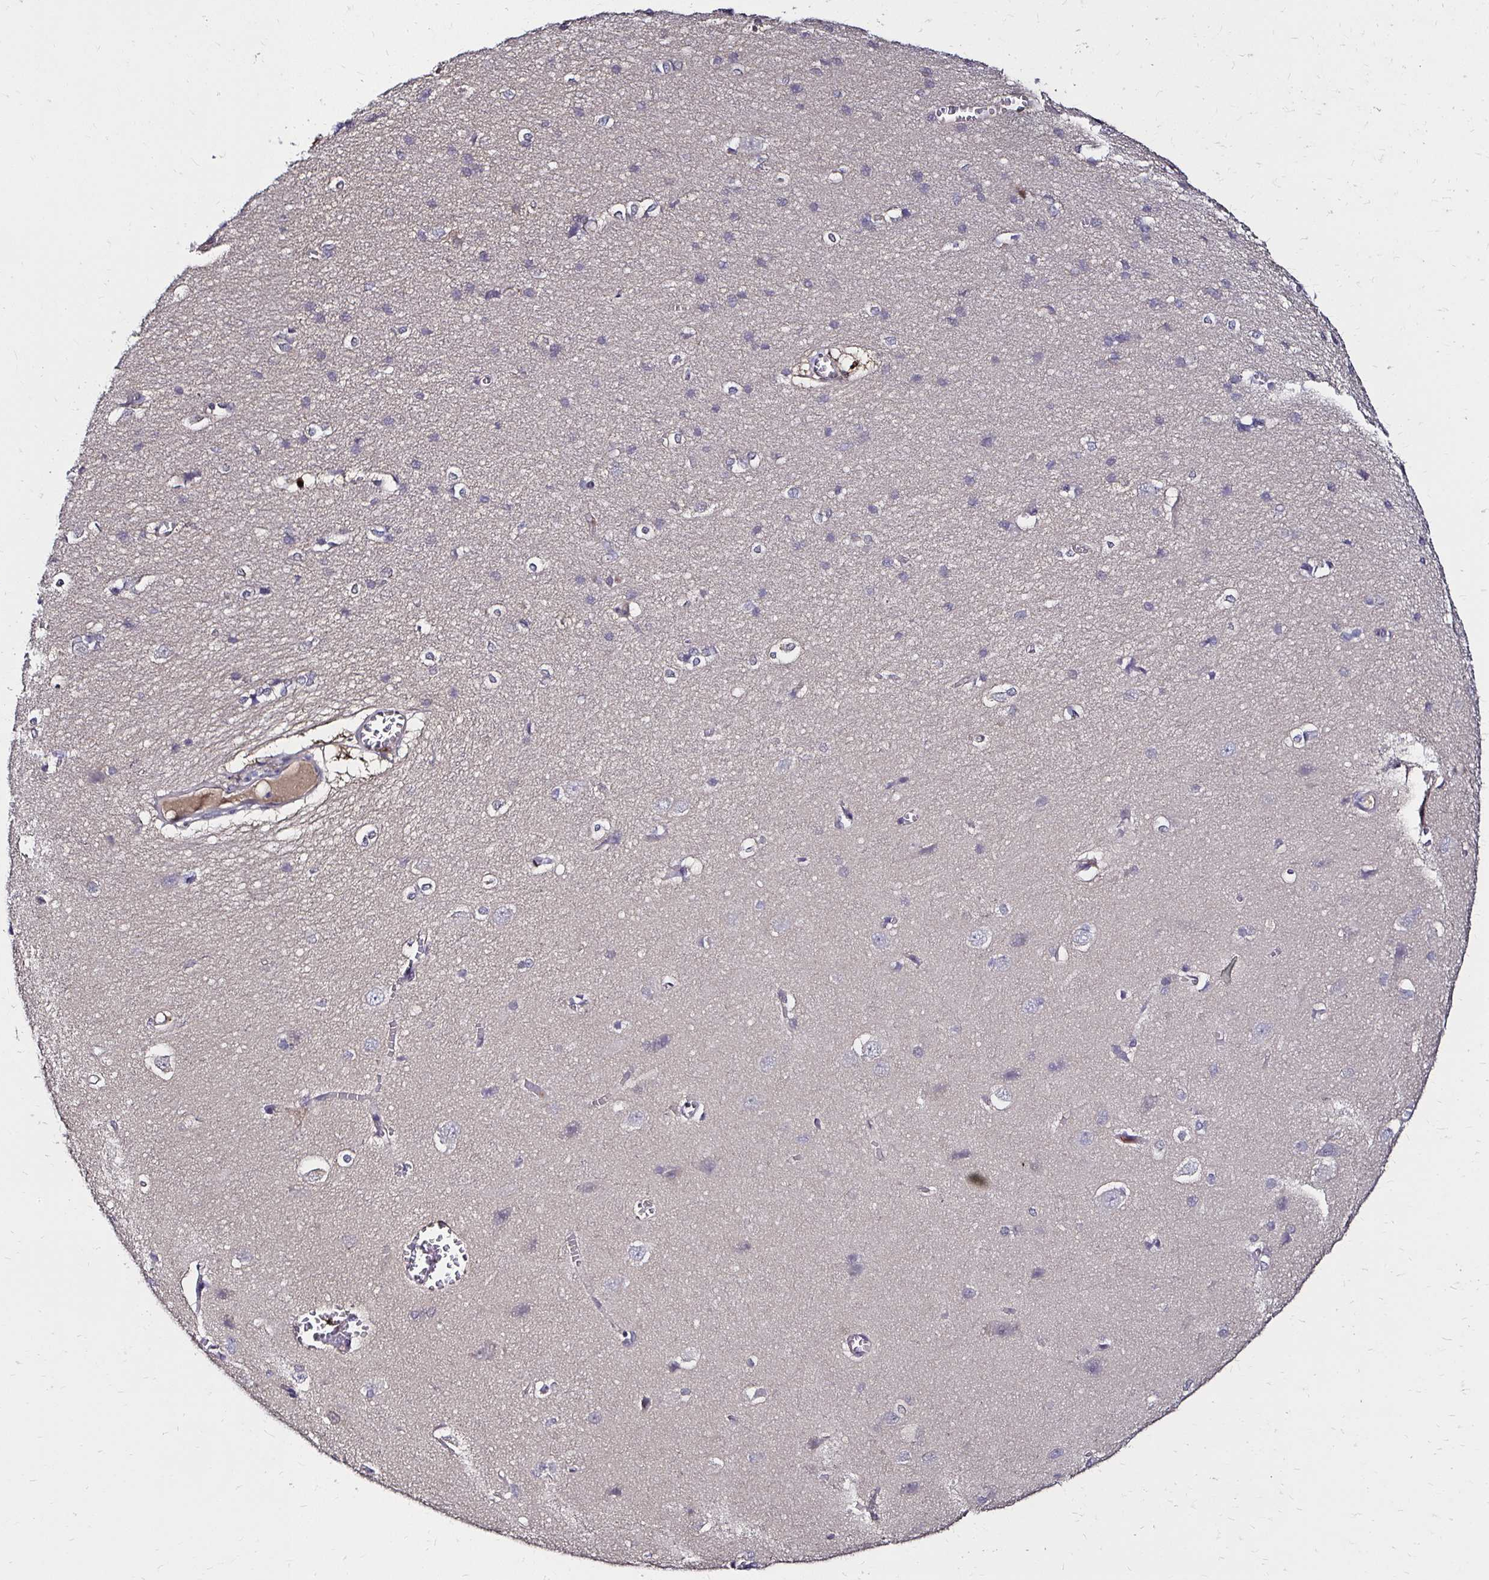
{"staining": {"intensity": "negative", "quantity": "none", "location": "none"}, "tissue": "cerebral cortex", "cell_type": "Endothelial cells", "image_type": "normal", "snomed": [{"axis": "morphology", "description": "Normal tissue, NOS"}, {"axis": "topography", "description": "Cerebral cortex"}], "caption": "DAB (3,3'-diaminobenzidine) immunohistochemical staining of normal cerebral cortex shows no significant expression in endothelial cells. (Stains: DAB immunohistochemistry (IHC) with hematoxylin counter stain, Microscopy: brightfield microscopy at high magnification).", "gene": "TXN", "patient": {"sex": "male", "age": 37}}